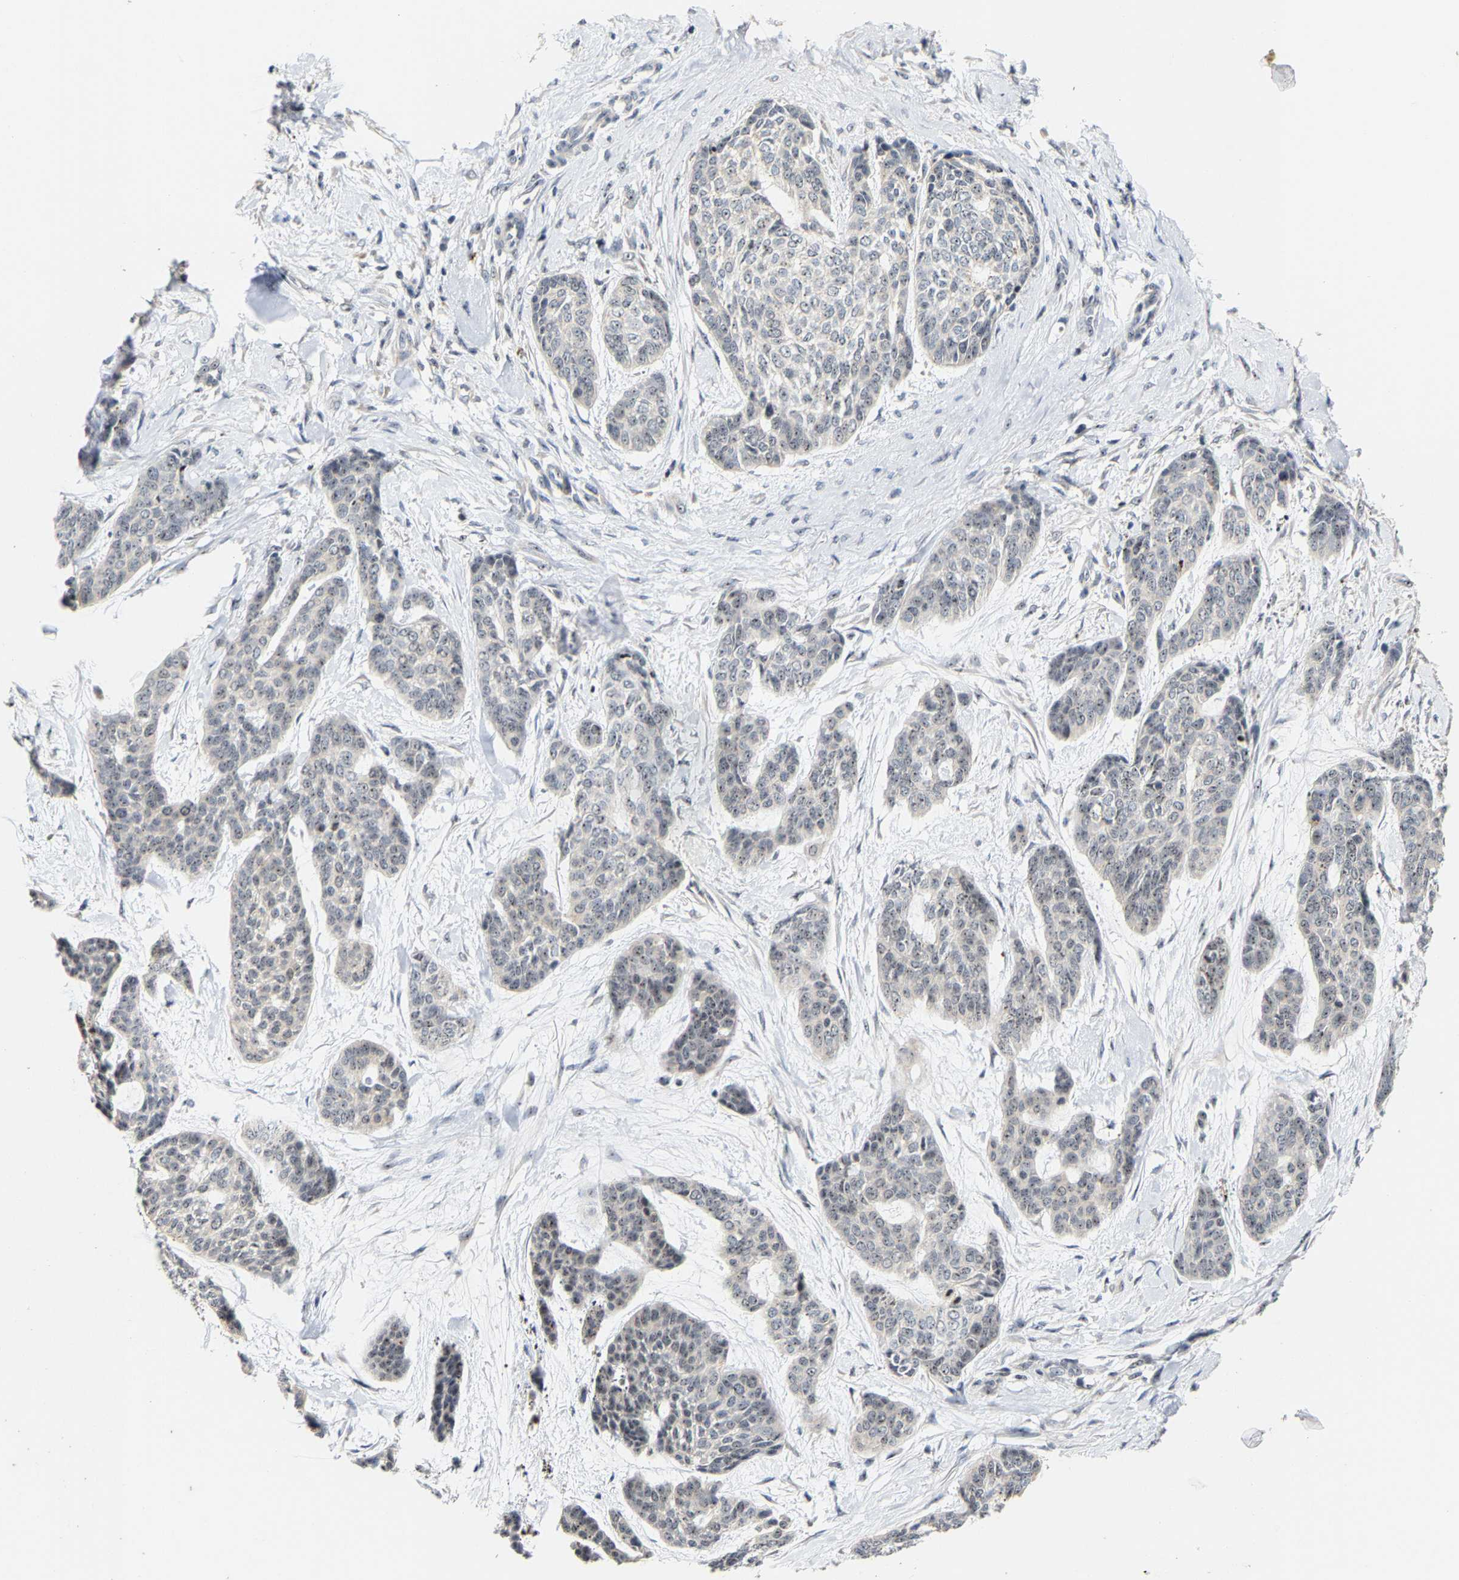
{"staining": {"intensity": "weak", "quantity": "<25%", "location": "nuclear"}, "tissue": "skin cancer", "cell_type": "Tumor cells", "image_type": "cancer", "snomed": [{"axis": "morphology", "description": "Basal cell carcinoma"}, {"axis": "topography", "description": "Skin"}], "caption": "Human skin cancer stained for a protein using immunohistochemistry shows no staining in tumor cells.", "gene": "NOP58", "patient": {"sex": "female", "age": 64}}